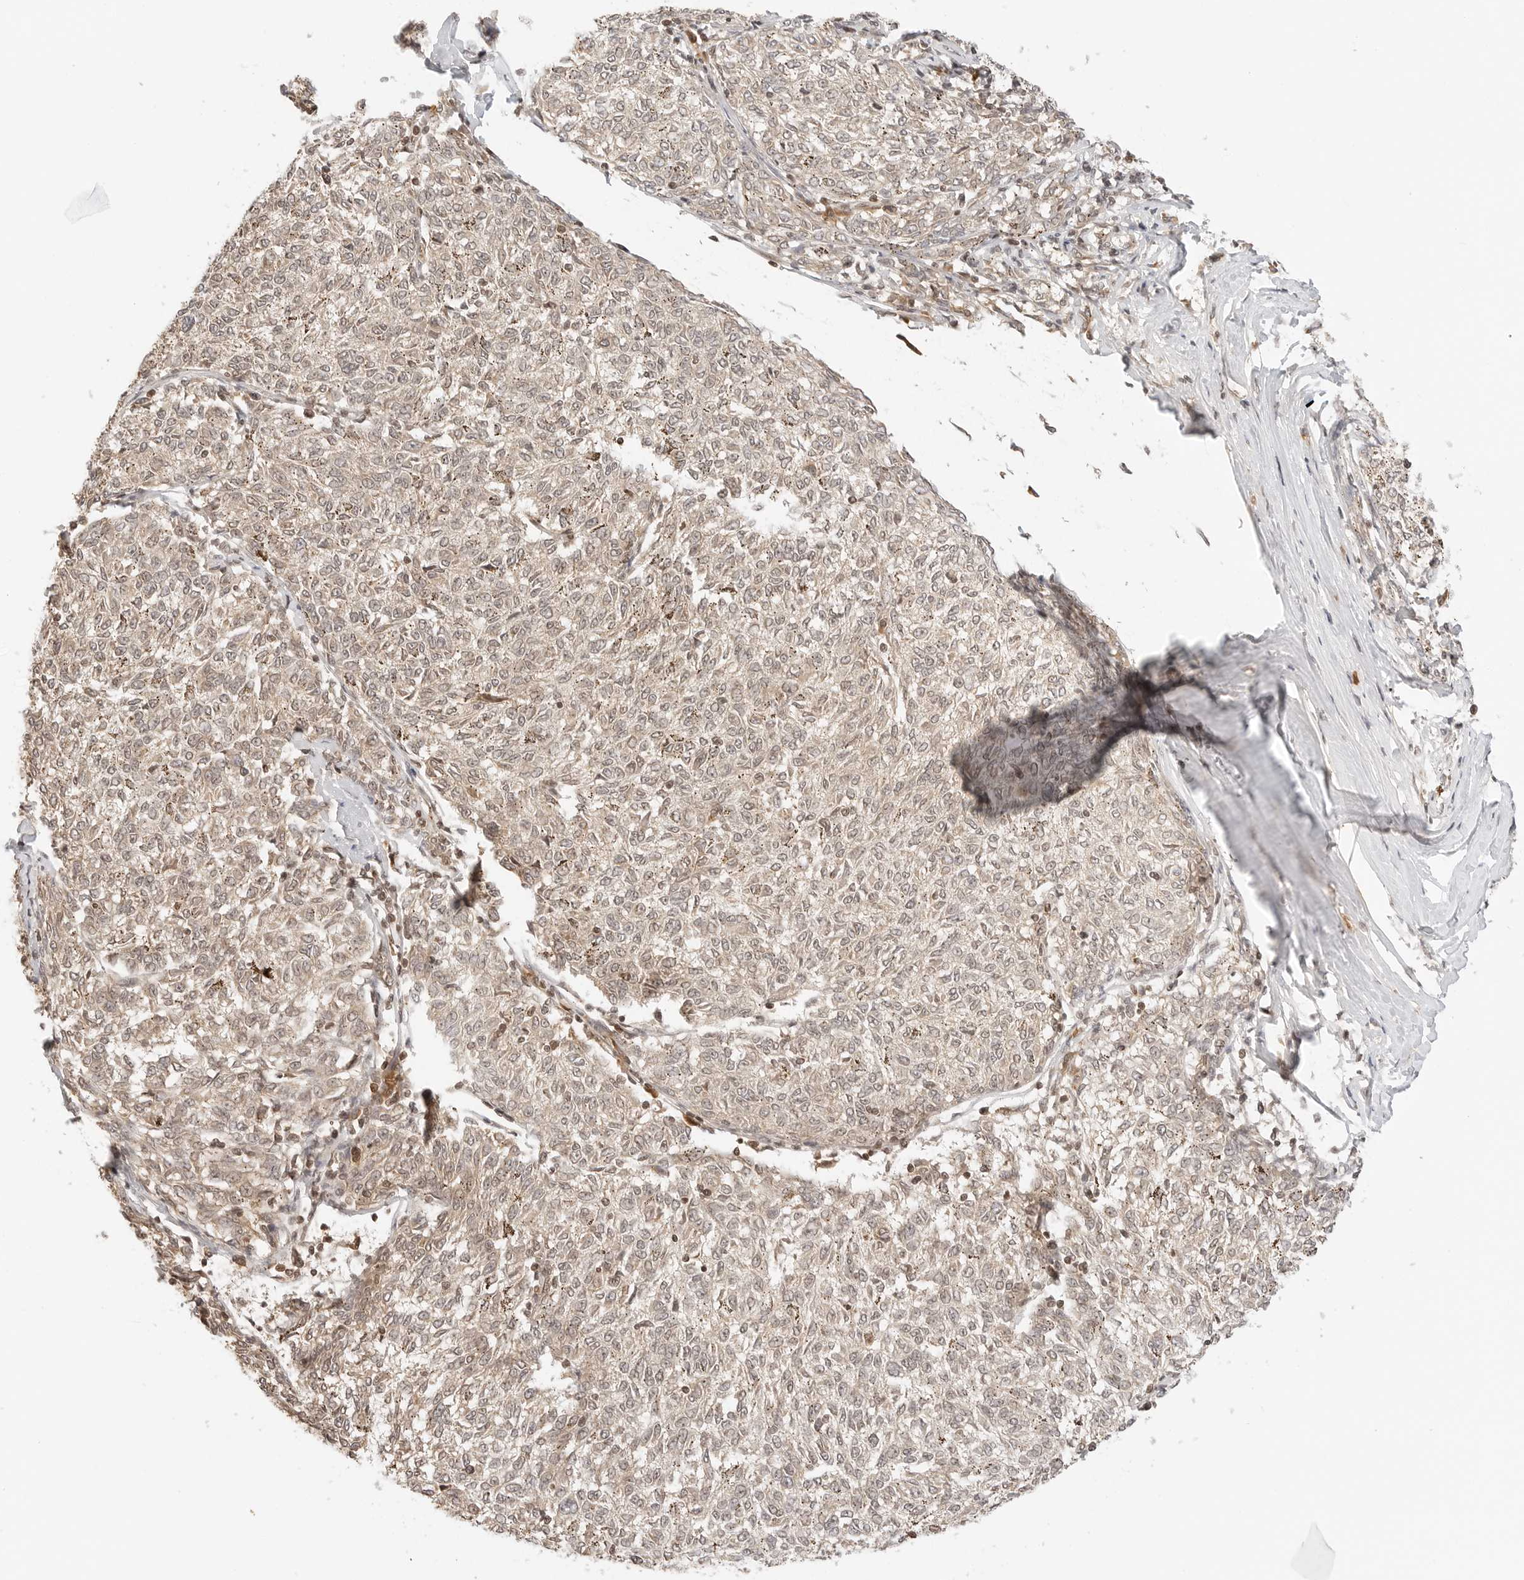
{"staining": {"intensity": "weak", "quantity": "25%-75%", "location": "cytoplasmic/membranous,nuclear"}, "tissue": "melanoma", "cell_type": "Tumor cells", "image_type": "cancer", "snomed": [{"axis": "morphology", "description": "Malignant melanoma, NOS"}, {"axis": "topography", "description": "Skin"}], "caption": "IHC staining of malignant melanoma, which reveals low levels of weak cytoplasmic/membranous and nuclear positivity in about 25%-75% of tumor cells indicating weak cytoplasmic/membranous and nuclear protein expression. The staining was performed using DAB (3,3'-diaminobenzidine) (brown) for protein detection and nuclei were counterstained in hematoxylin (blue).", "gene": "POLH", "patient": {"sex": "female", "age": 72}}